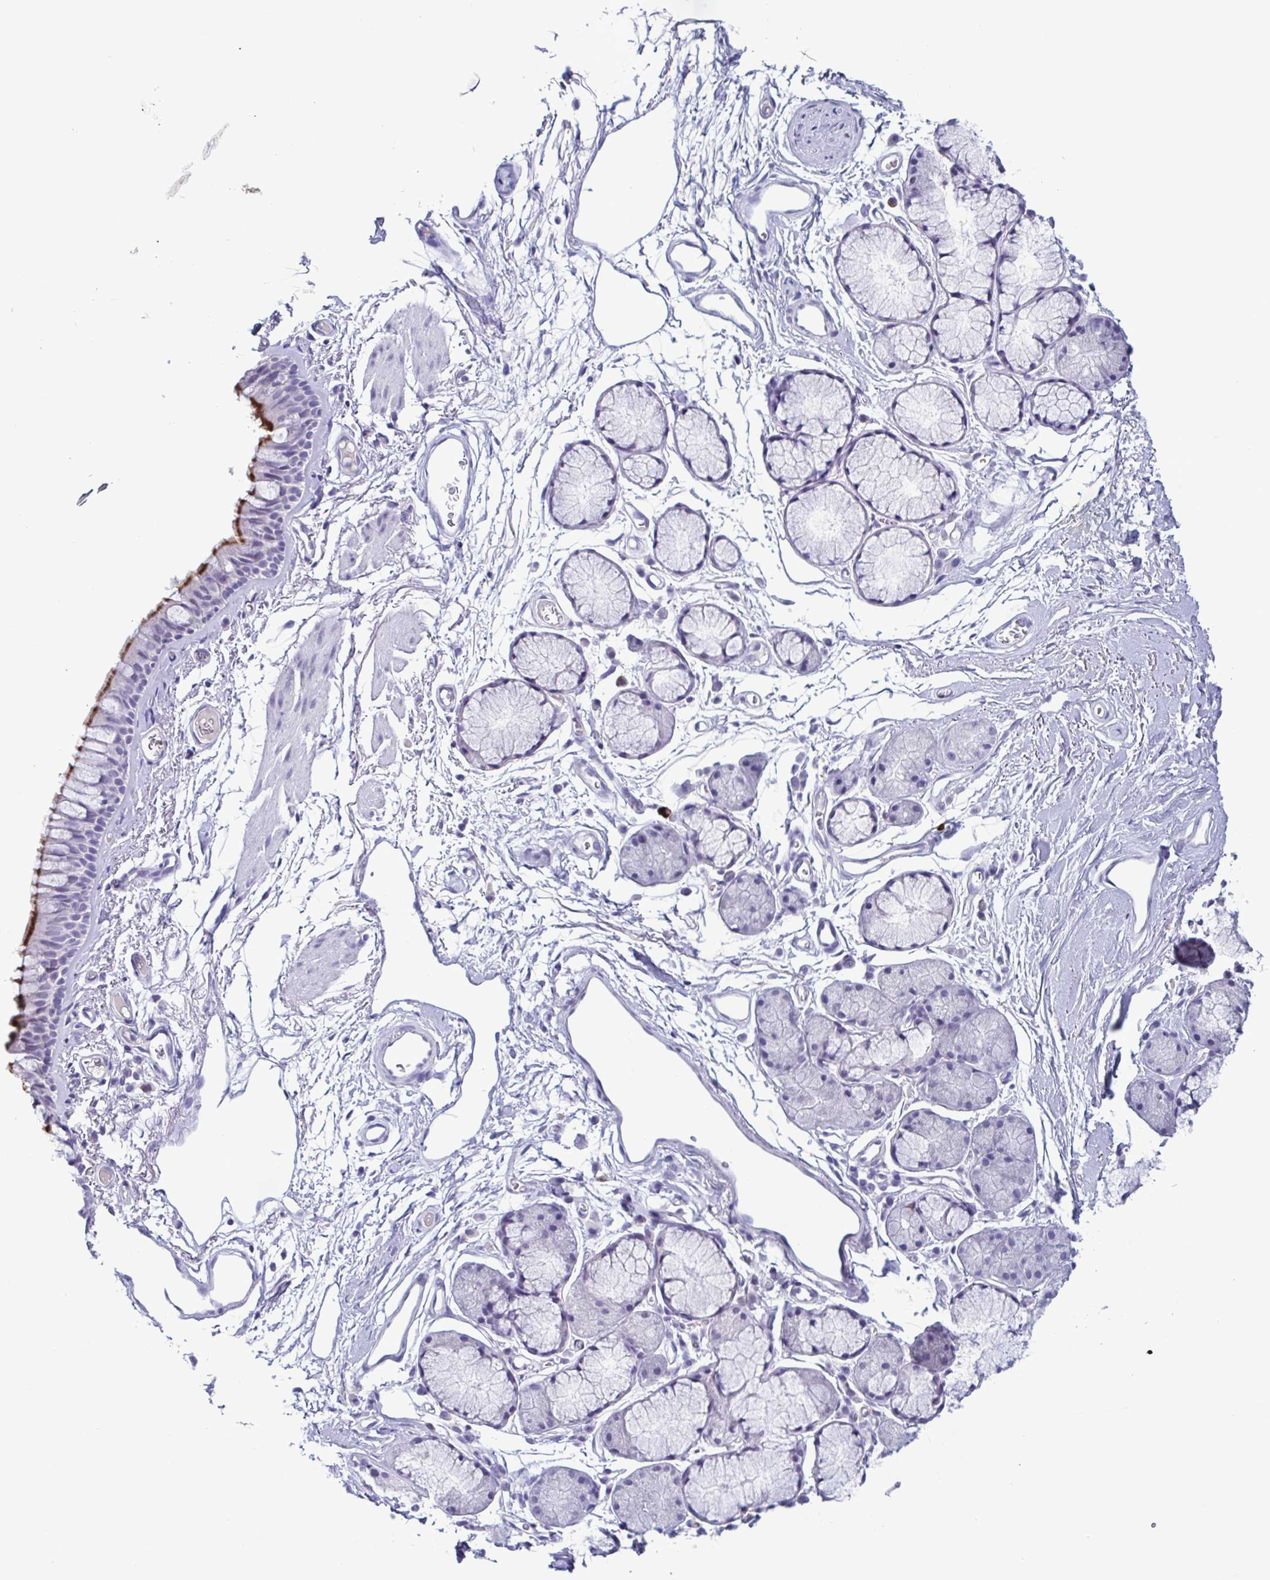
{"staining": {"intensity": "strong", "quantity": ">75%", "location": "cytoplasmic/membranous"}, "tissue": "bronchus", "cell_type": "Respiratory epithelial cells", "image_type": "normal", "snomed": [{"axis": "morphology", "description": "Normal tissue, NOS"}, {"axis": "topography", "description": "Cartilage tissue"}, {"axis": "topography", "description": "Bronchus"}], "caption": "The image reveals a brown stain indicating the presence of a protein in the cytoplasmic/membranous of respiratory epithelial cells in bronchus.", "gene": "INAFM1", "patient": {"sex": "female", "age": 79}}